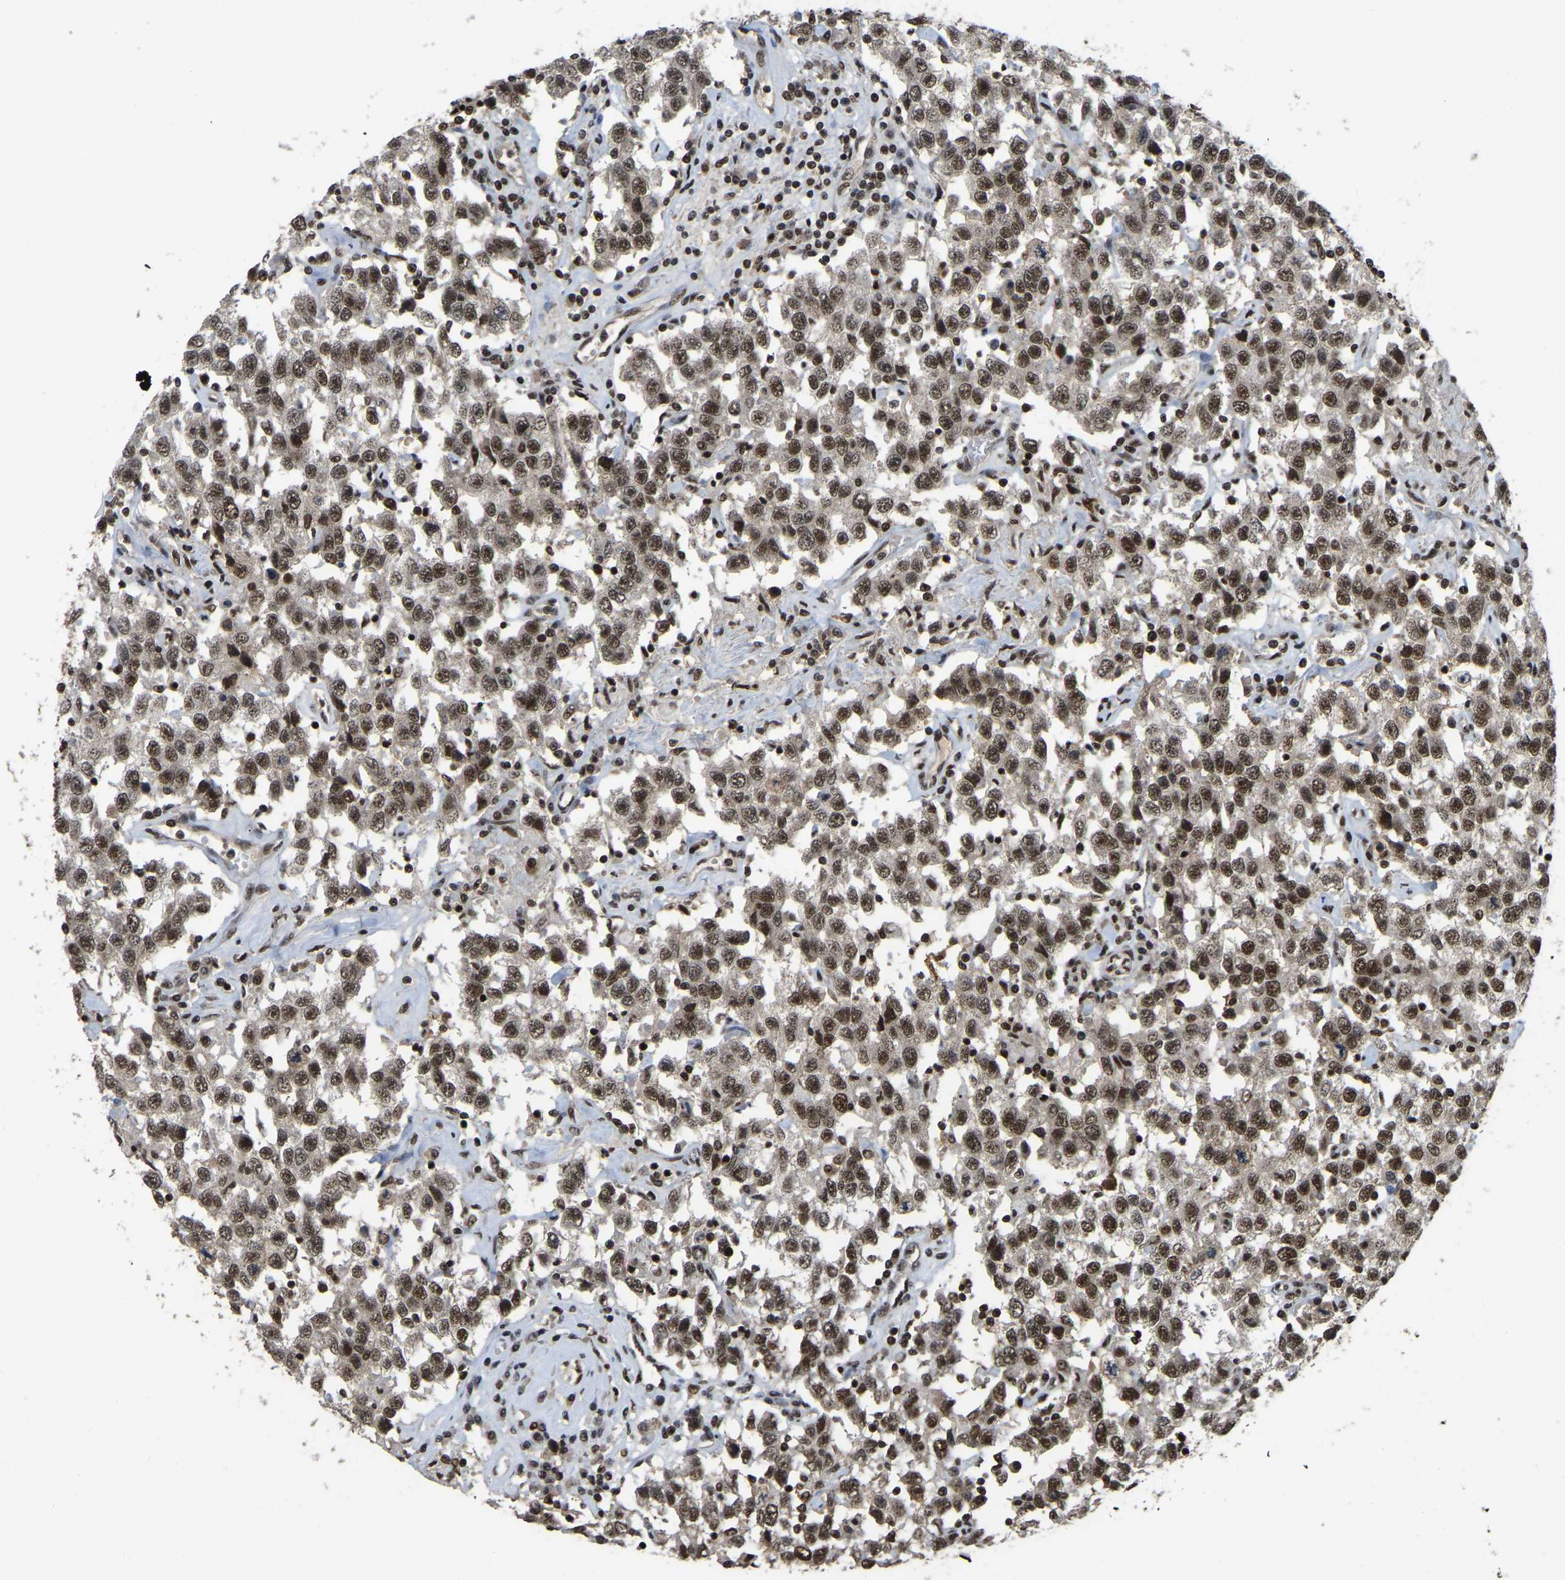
{"staining": {"intensity": "strong", "quantity": "25%-75%", "location": "nuclear"}, "tissue": "testis cancer", "cell_type": "Tumor cells", "image_type": "cancer", "snomed": [{"axis": "morphology", "description": "Seminoma, NOS"}, {"axis": "topography", "description": "Testis"}], "caption": "Protein staining of testis cancer (seminoma) tissue exhibits strong nuclear expression in approximately 25%-75% of tumor cells.", "gene": "TBL1XR1", "patient": {"sex": "male", "age": 41}}